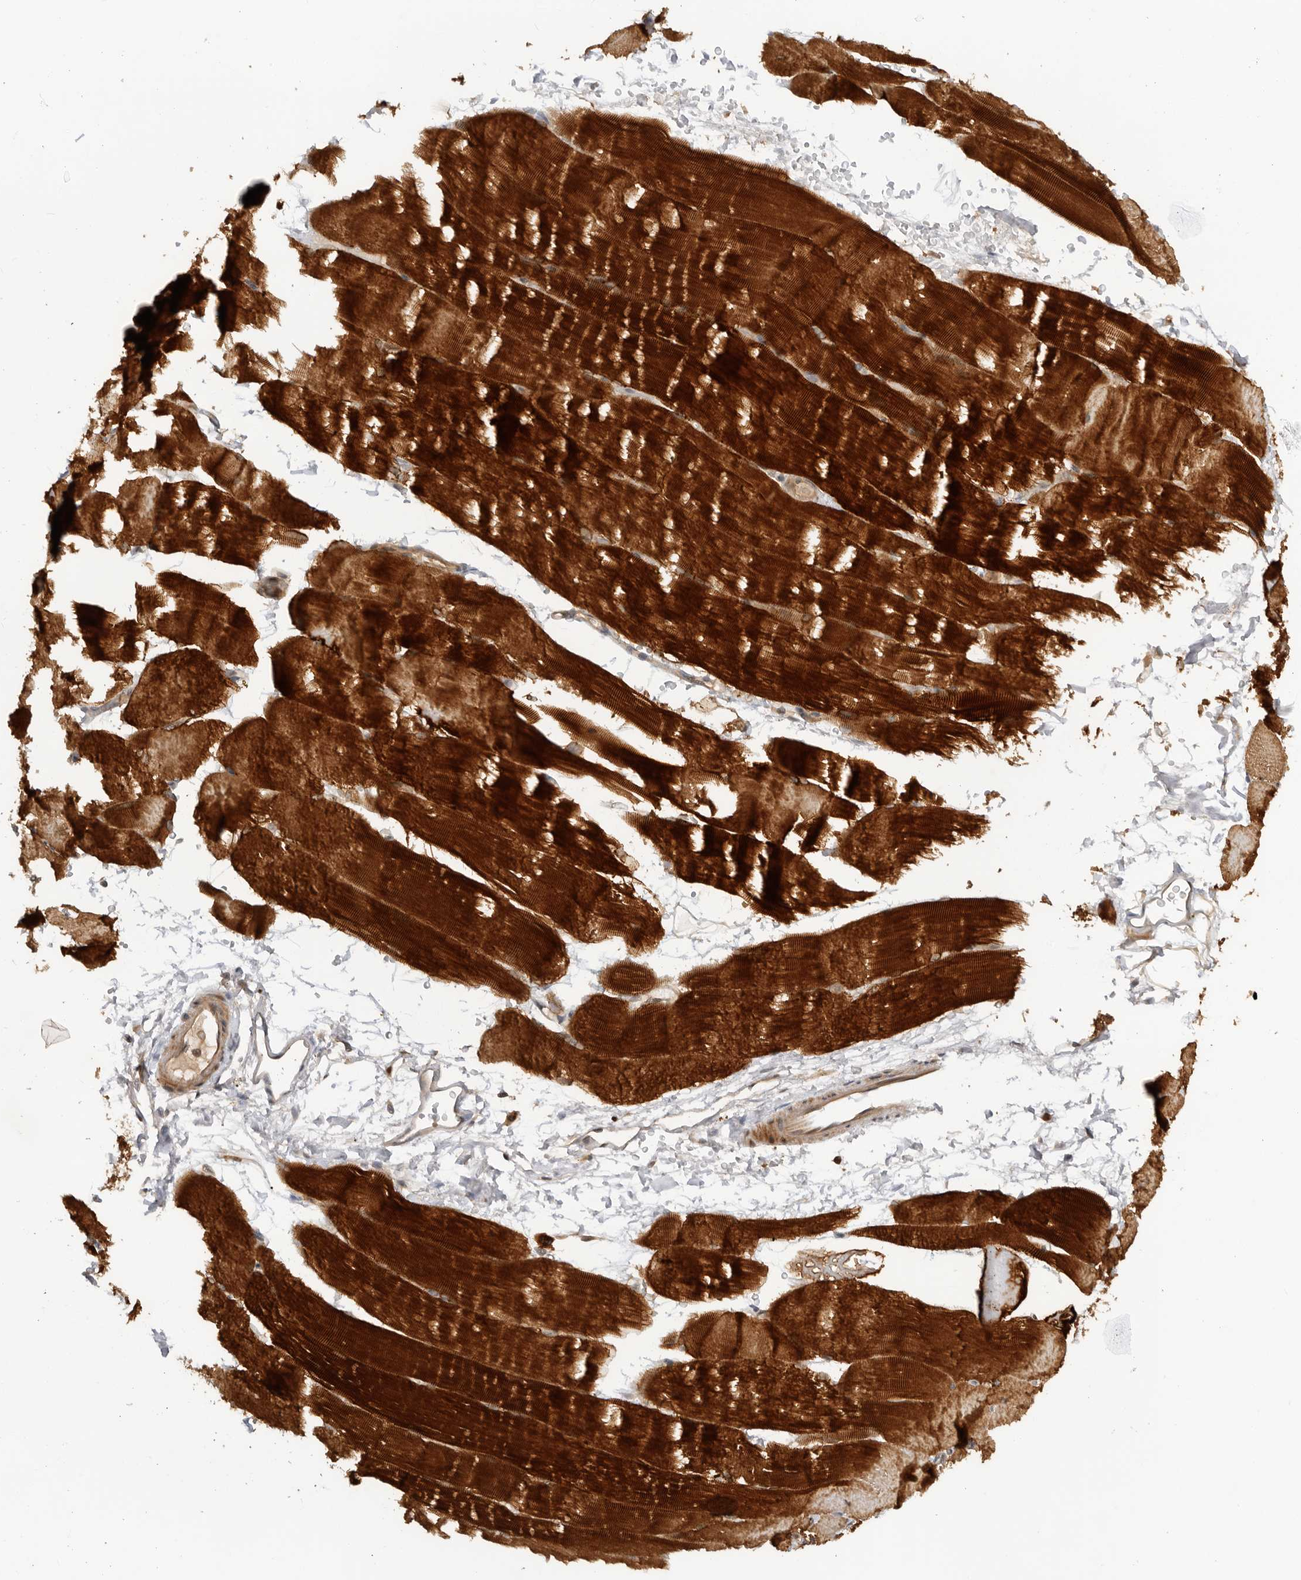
{"staining": {"intensity": "strong", "quantity": ">75%", "location": "cytoplasmic/membranous"}, "tissue": "skeletal muscle", "cell_type": "Myocytes", "image_type": "normal", "snomed": [{"axis": "morphology", "description": "Normal tissue, NOS"}, {"axis": "topography", "description": "Skeletal muscle"}, {"axis": "topography", "description": "Parathyroid gland"}], "caption": "IHC photomicrograph of unremarkable skeletal muscle stained for a protein (brown), which shows high levels of strong cytoplasmic/membranous expression in approximately >75% of myocytes.", "gene": "DCAF8", "patient": {"sex": "female", "age": 37}}